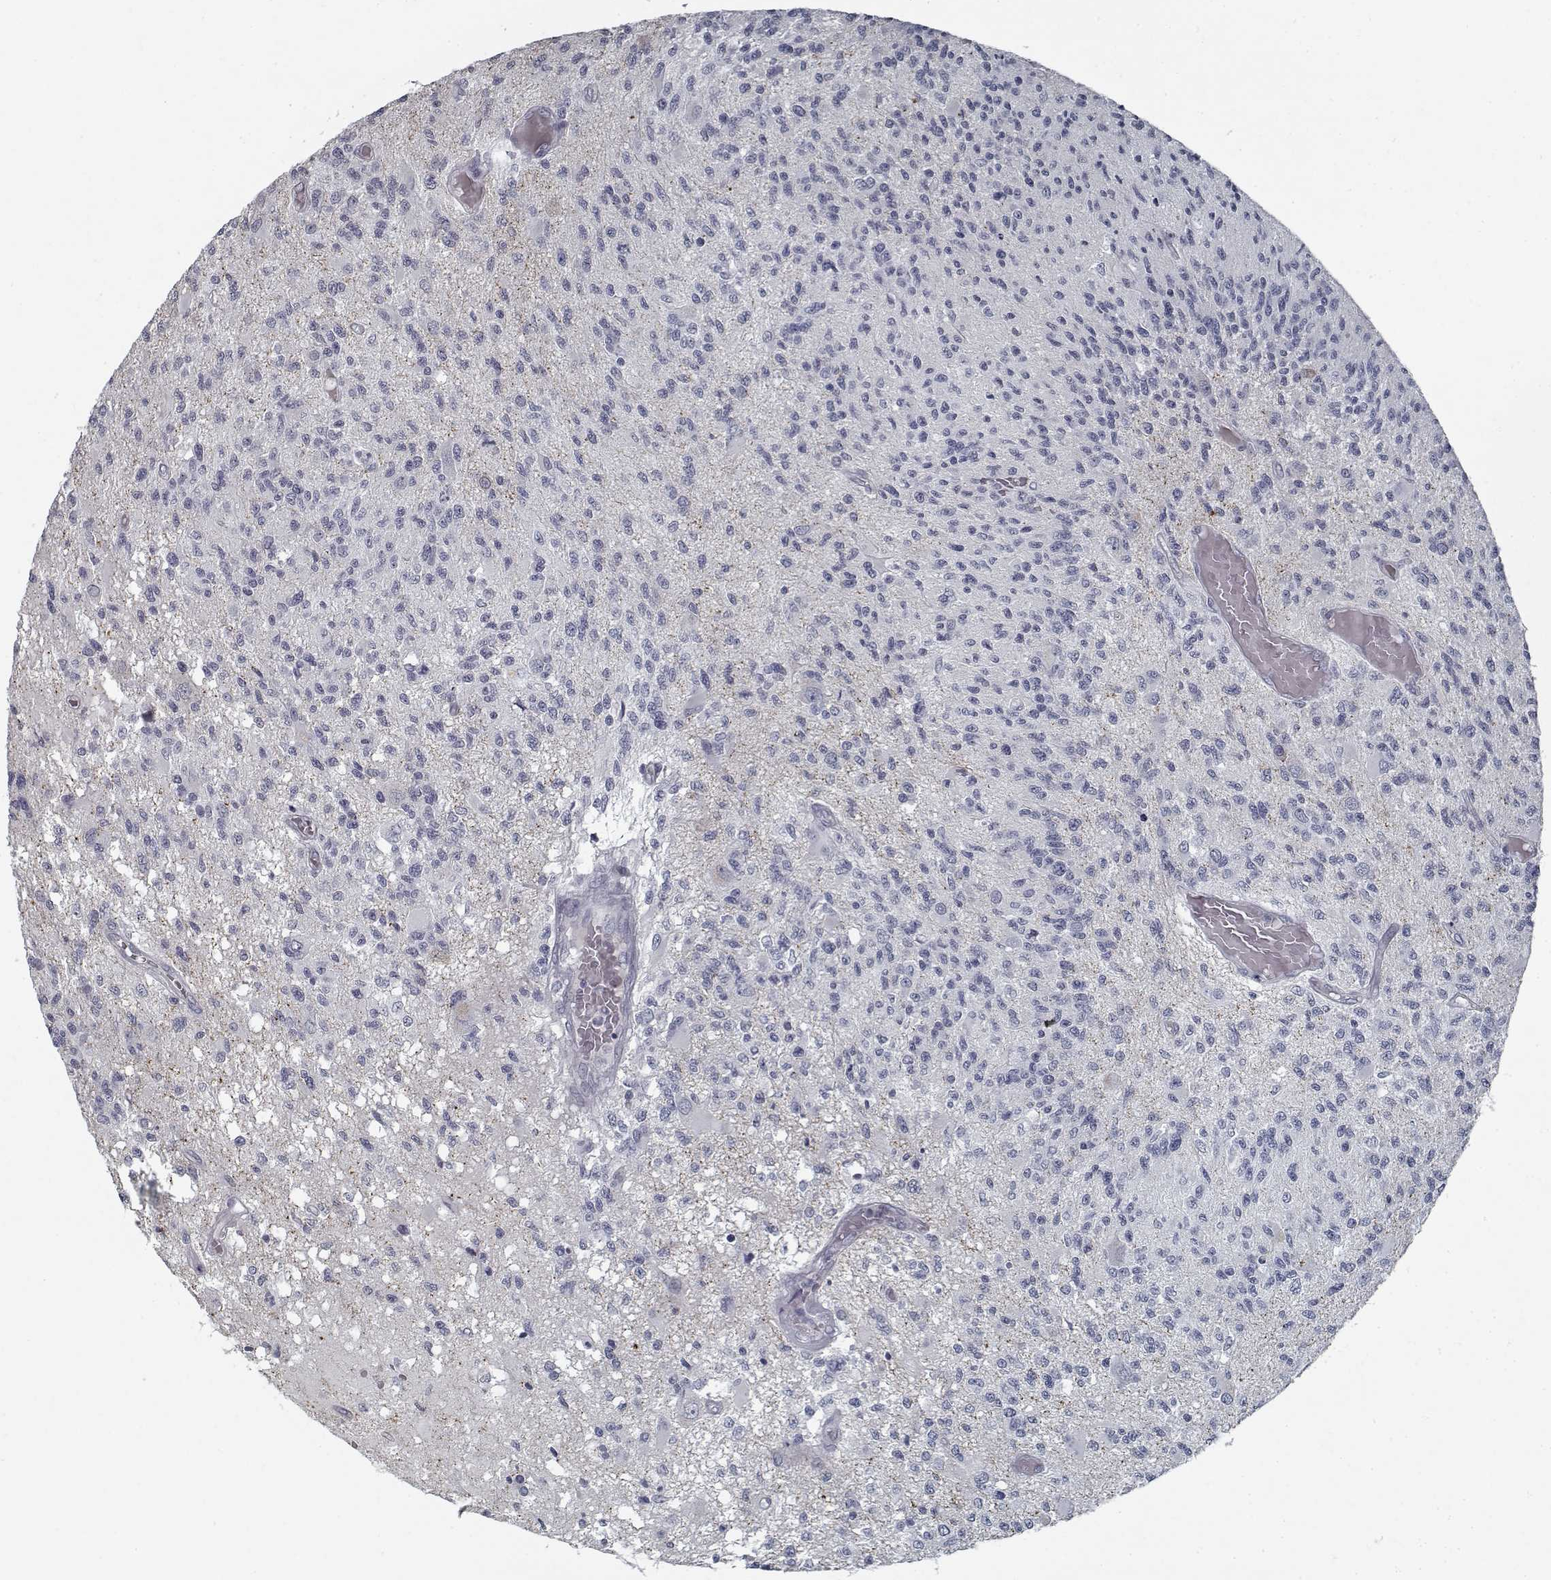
{"staining": {"intensity": "negative", "quantity": "none", "location": "none"}, "tissue": "glioma", "cell_type": "Tumor cells", "image_type": "cancer", "snomed": [{"axis": "morphology", "description": "Glioma, malignant, High grade"}, {"axis": "topography", "description": "Brain"}], "caption": "Immunohistochemistry photomicrograph of neoplastic tissue: glioma stained with DAB (3,3'-diaminobenzidine) demonstrates no significant protein positivity in tumor cells.", "gene": "GAD2", "patient": {"sex": "female", "age": 63}}